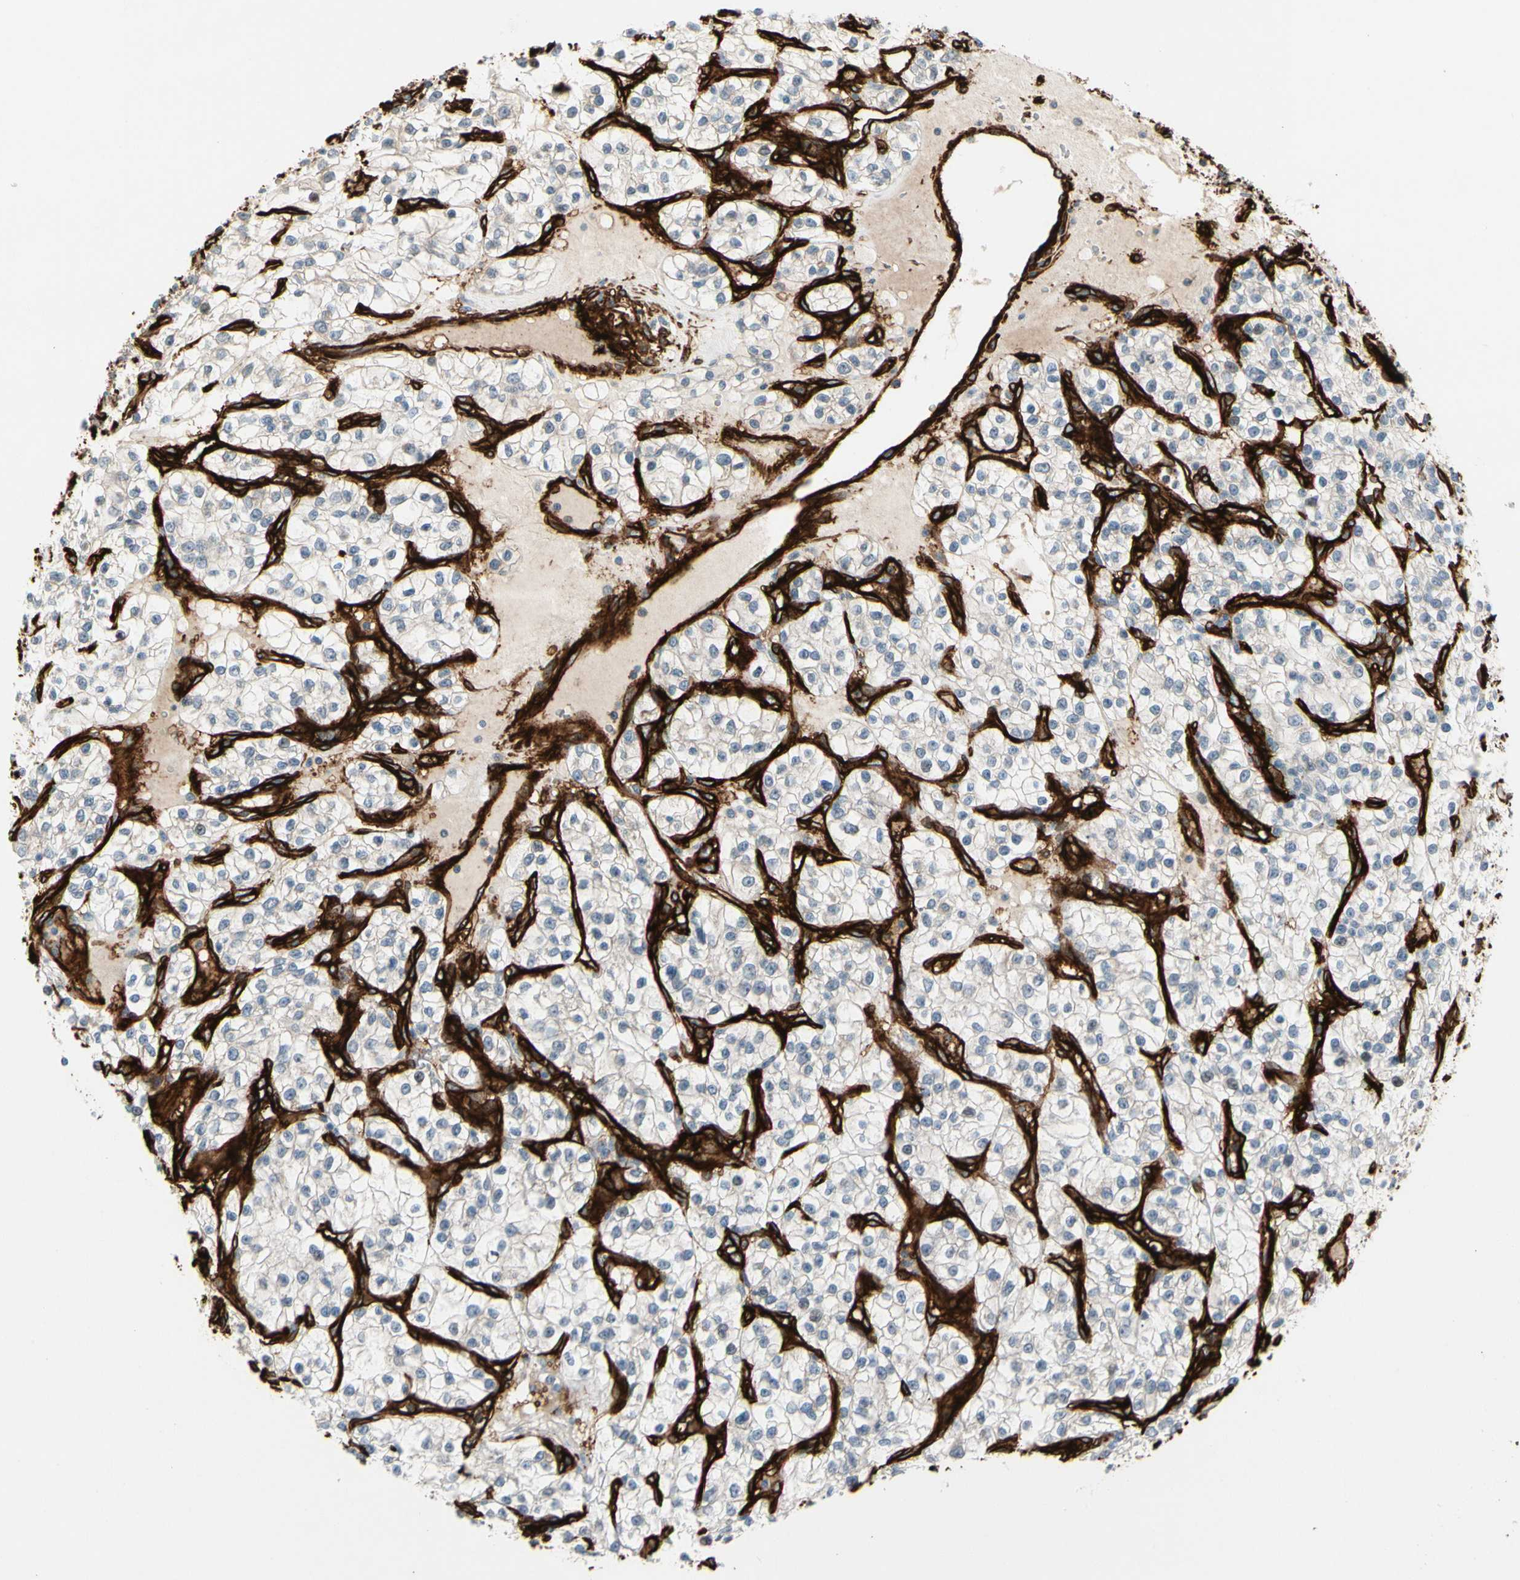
{"staining": {"intensity": "negative", "quantity": "none", "location": "none"}, "tissue": "renal cancer", "cell_type": "Tumor cells", "image_type": "cancer", "snomed": [{"axis": "morphology", "description": "Adenocarcinoma, NOS"}, {"axis": "topography", "description": "Kidney"}], "caption": "Immunohistochemistry micrograph of neoplastic tissue: human renal cancer stained with DAB (3,3'-diaminobenzidine) displays no significant protein positivity in tumor cells.", "gene": "MCAM", "patient": {"sex": "female", "age": 57}}